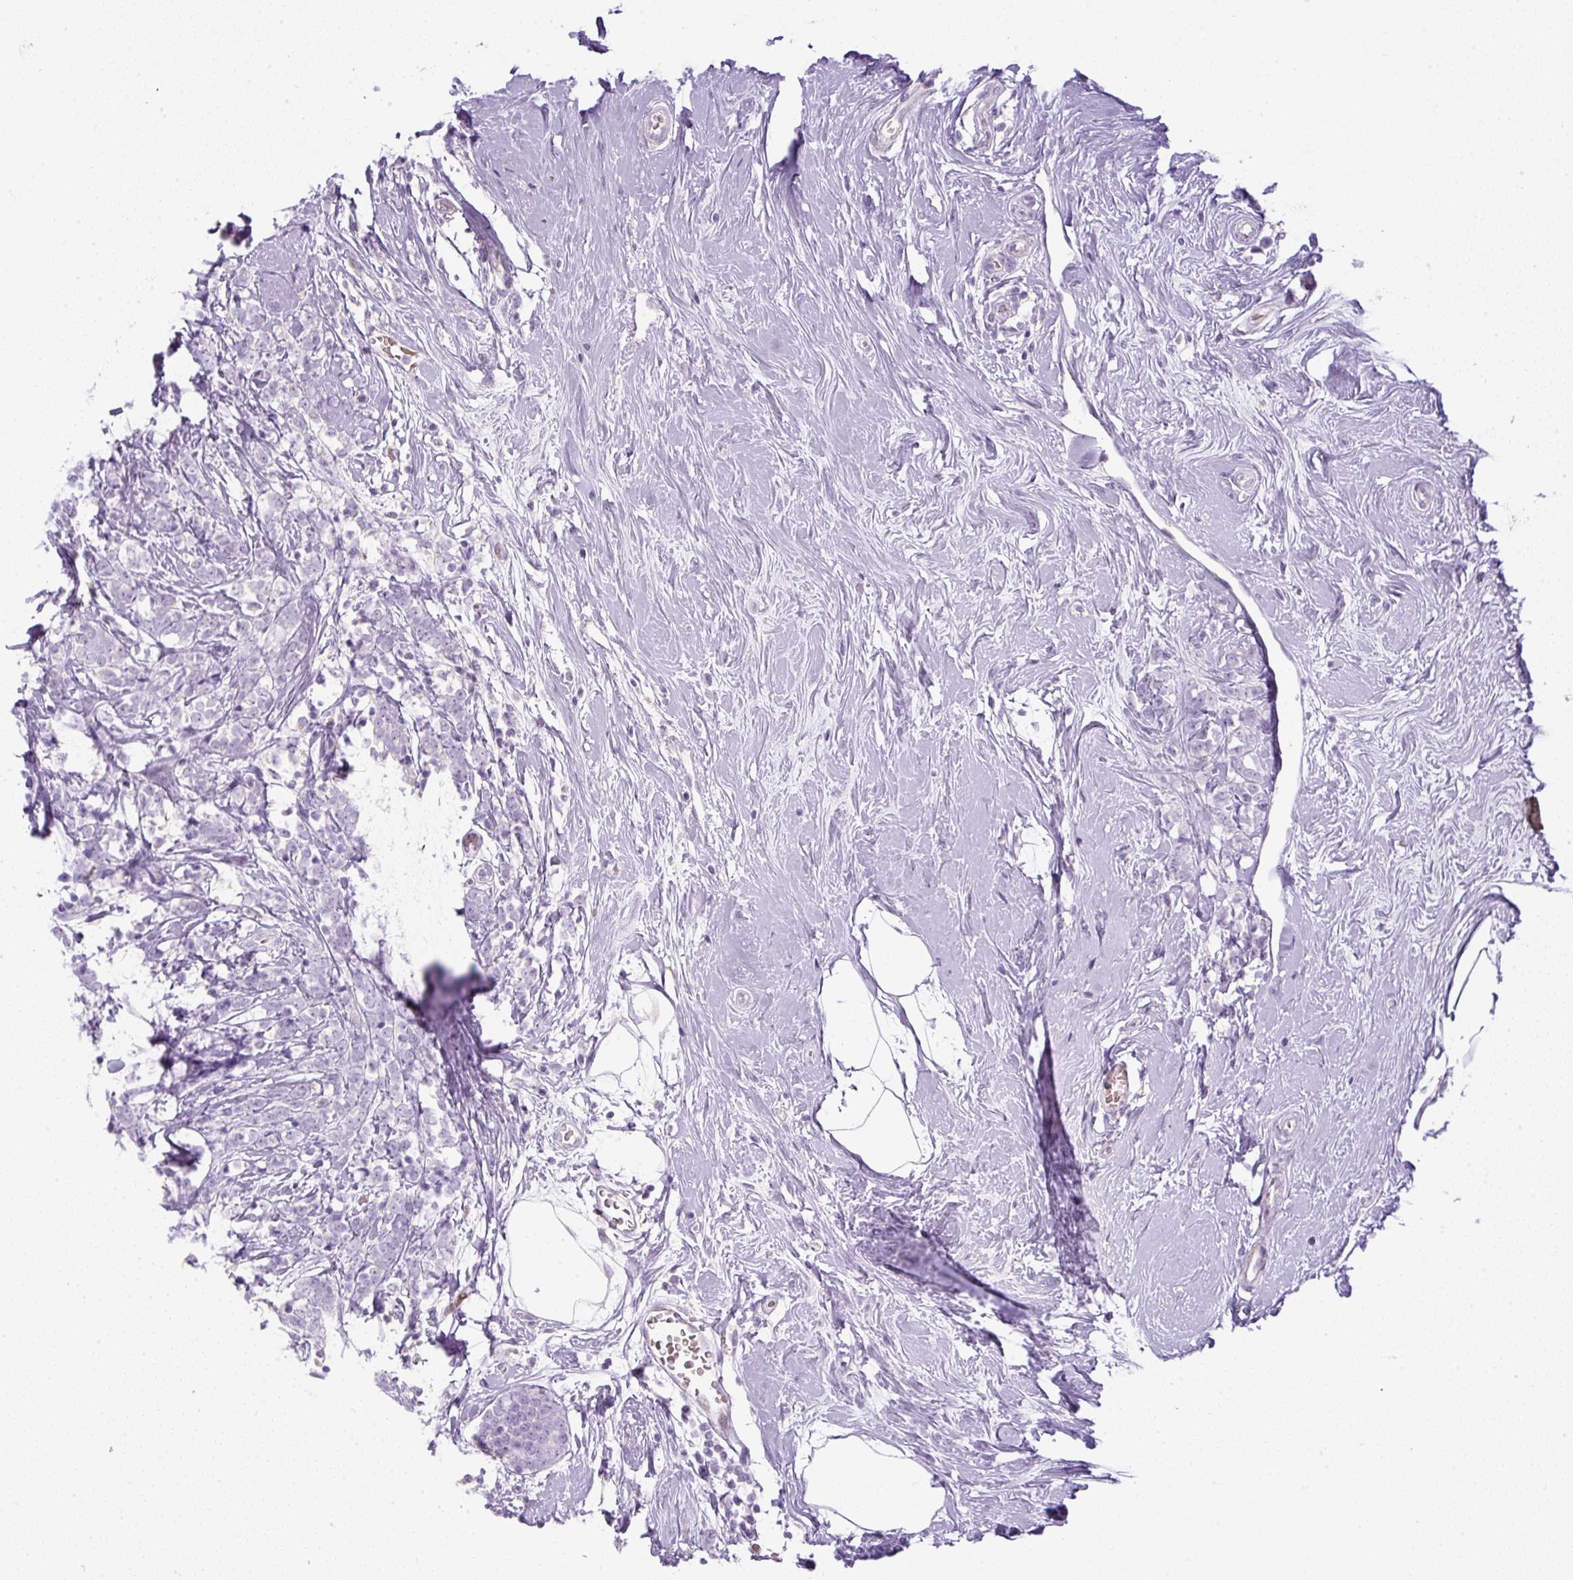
{"staining": {"intensity": "negative", "quantity": "none", "location": "none"}, "tissue": "breast cancer", "cell_type": "Tumor cells", "image_type": "cancer", "snomed": [{"axis": "morphology", "description": "Lobular carcinoma"}, {"axis": "topography", "description": "Breast"}], "caption": "DAB (3,3'-diaminobenzidine) immunohistochemical staining of breast cancer (lobular carcinoma) exhibits no significant staining in tumor cells.", "gene": "FGFBP3", "patient": {"sex": "female", "age": 58}}